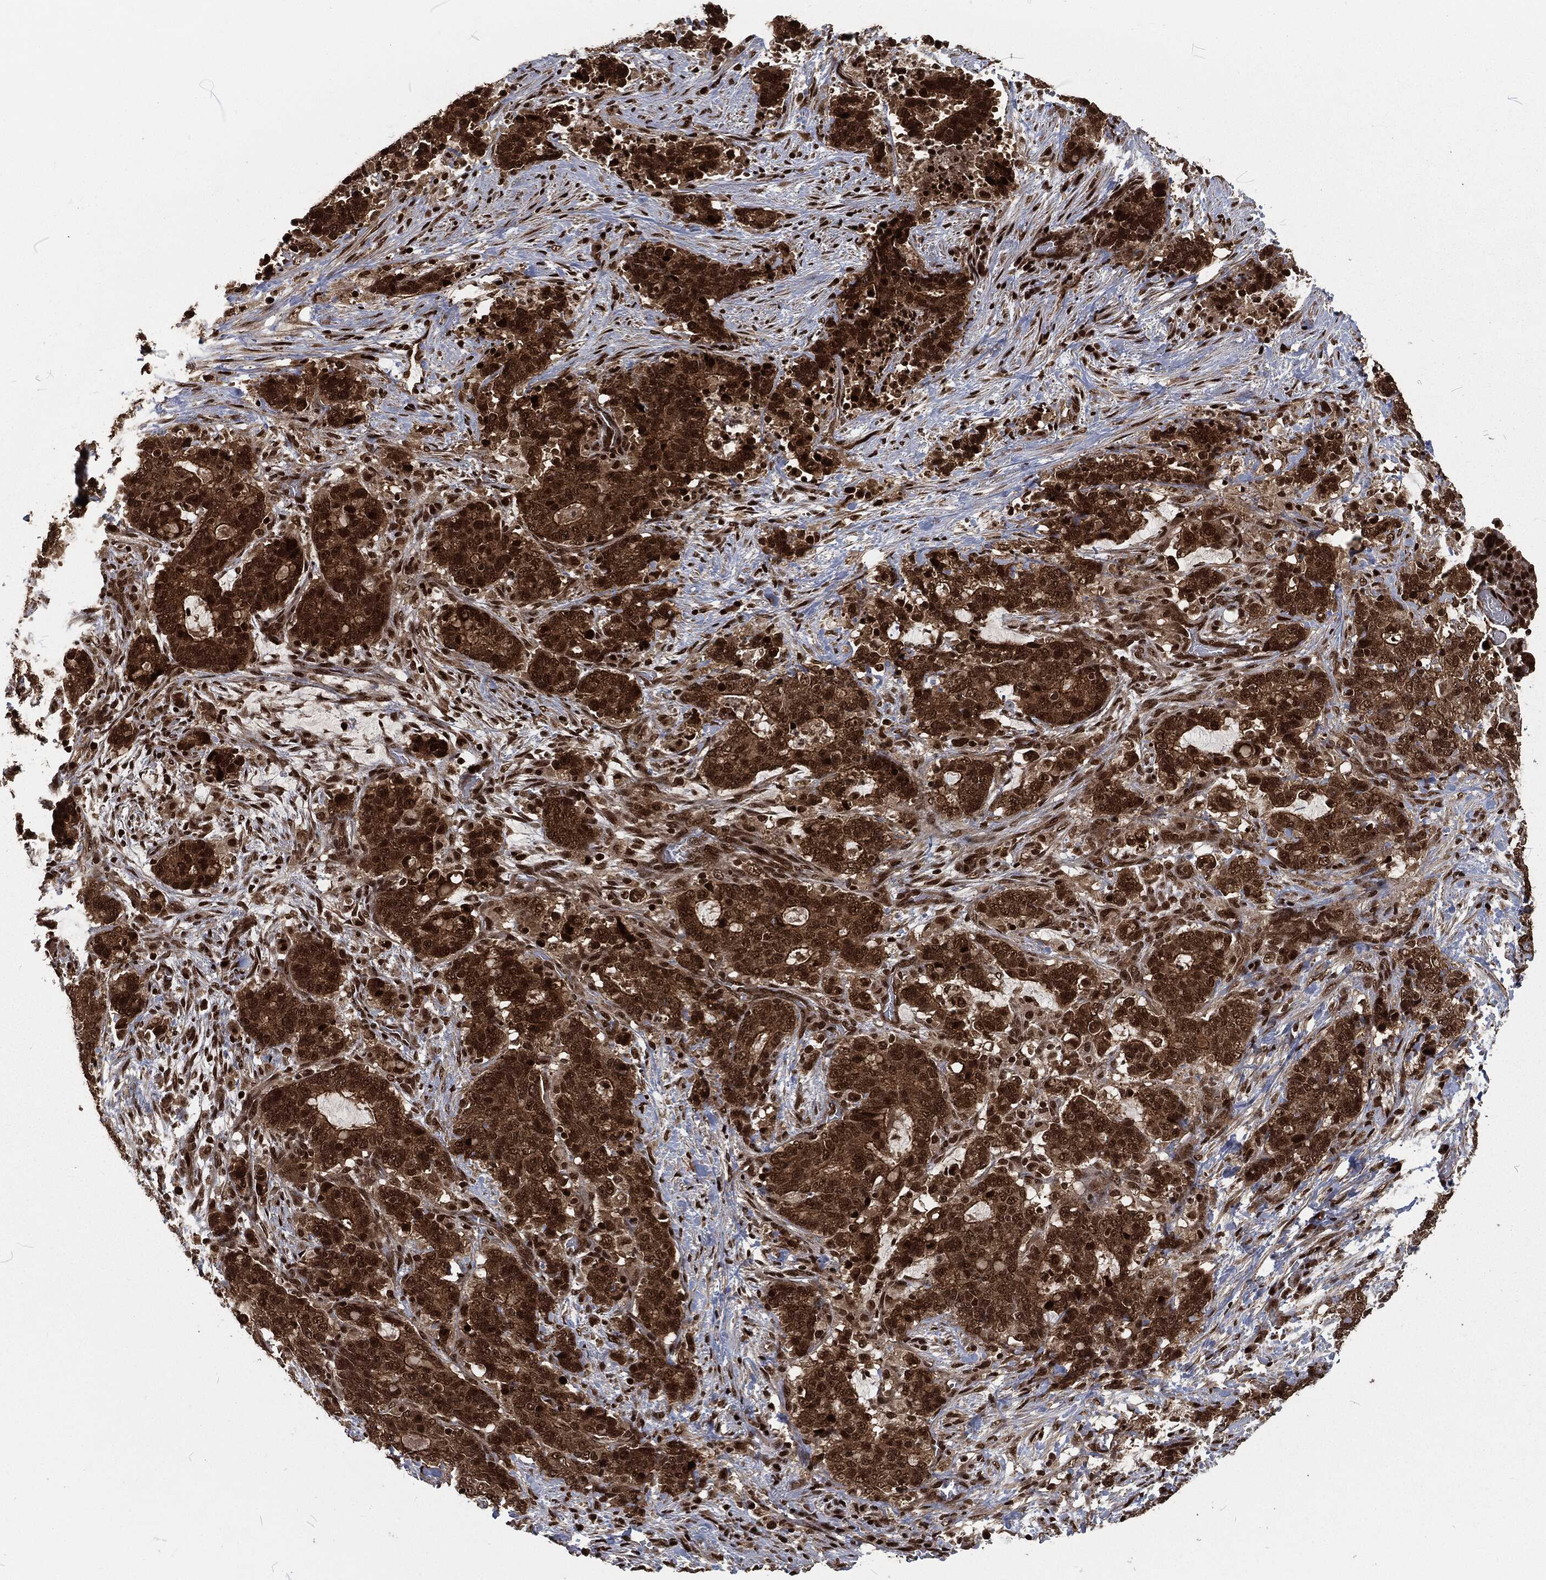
{"staining": {"intensity": "strong", "quantity": ">75%", "location": "cytoplasmic/membranous,nuclear"}, "tissue": "stomach cancer", "cell_type": "Tumor cells", "image_type": "cancer", "snomed": [{"axis": "morphology", "description": "Normal tissue, NOS"}, {"axis": "morphology", "description": "Adenocarcinoma, NOS"}, {"axis": "topography", "description": "Stomach"}], "caption": "DAB (3,3'-diaminobenzidine) immunohistochemical staining of human adenocarcinoma (stomach) reveals strong cytoplasmic/membranous and nuclear protein positivity in approximately >75% of tumor cells.", "gene": "NGRN", "patient": {"sex": "female", "age": 64}}